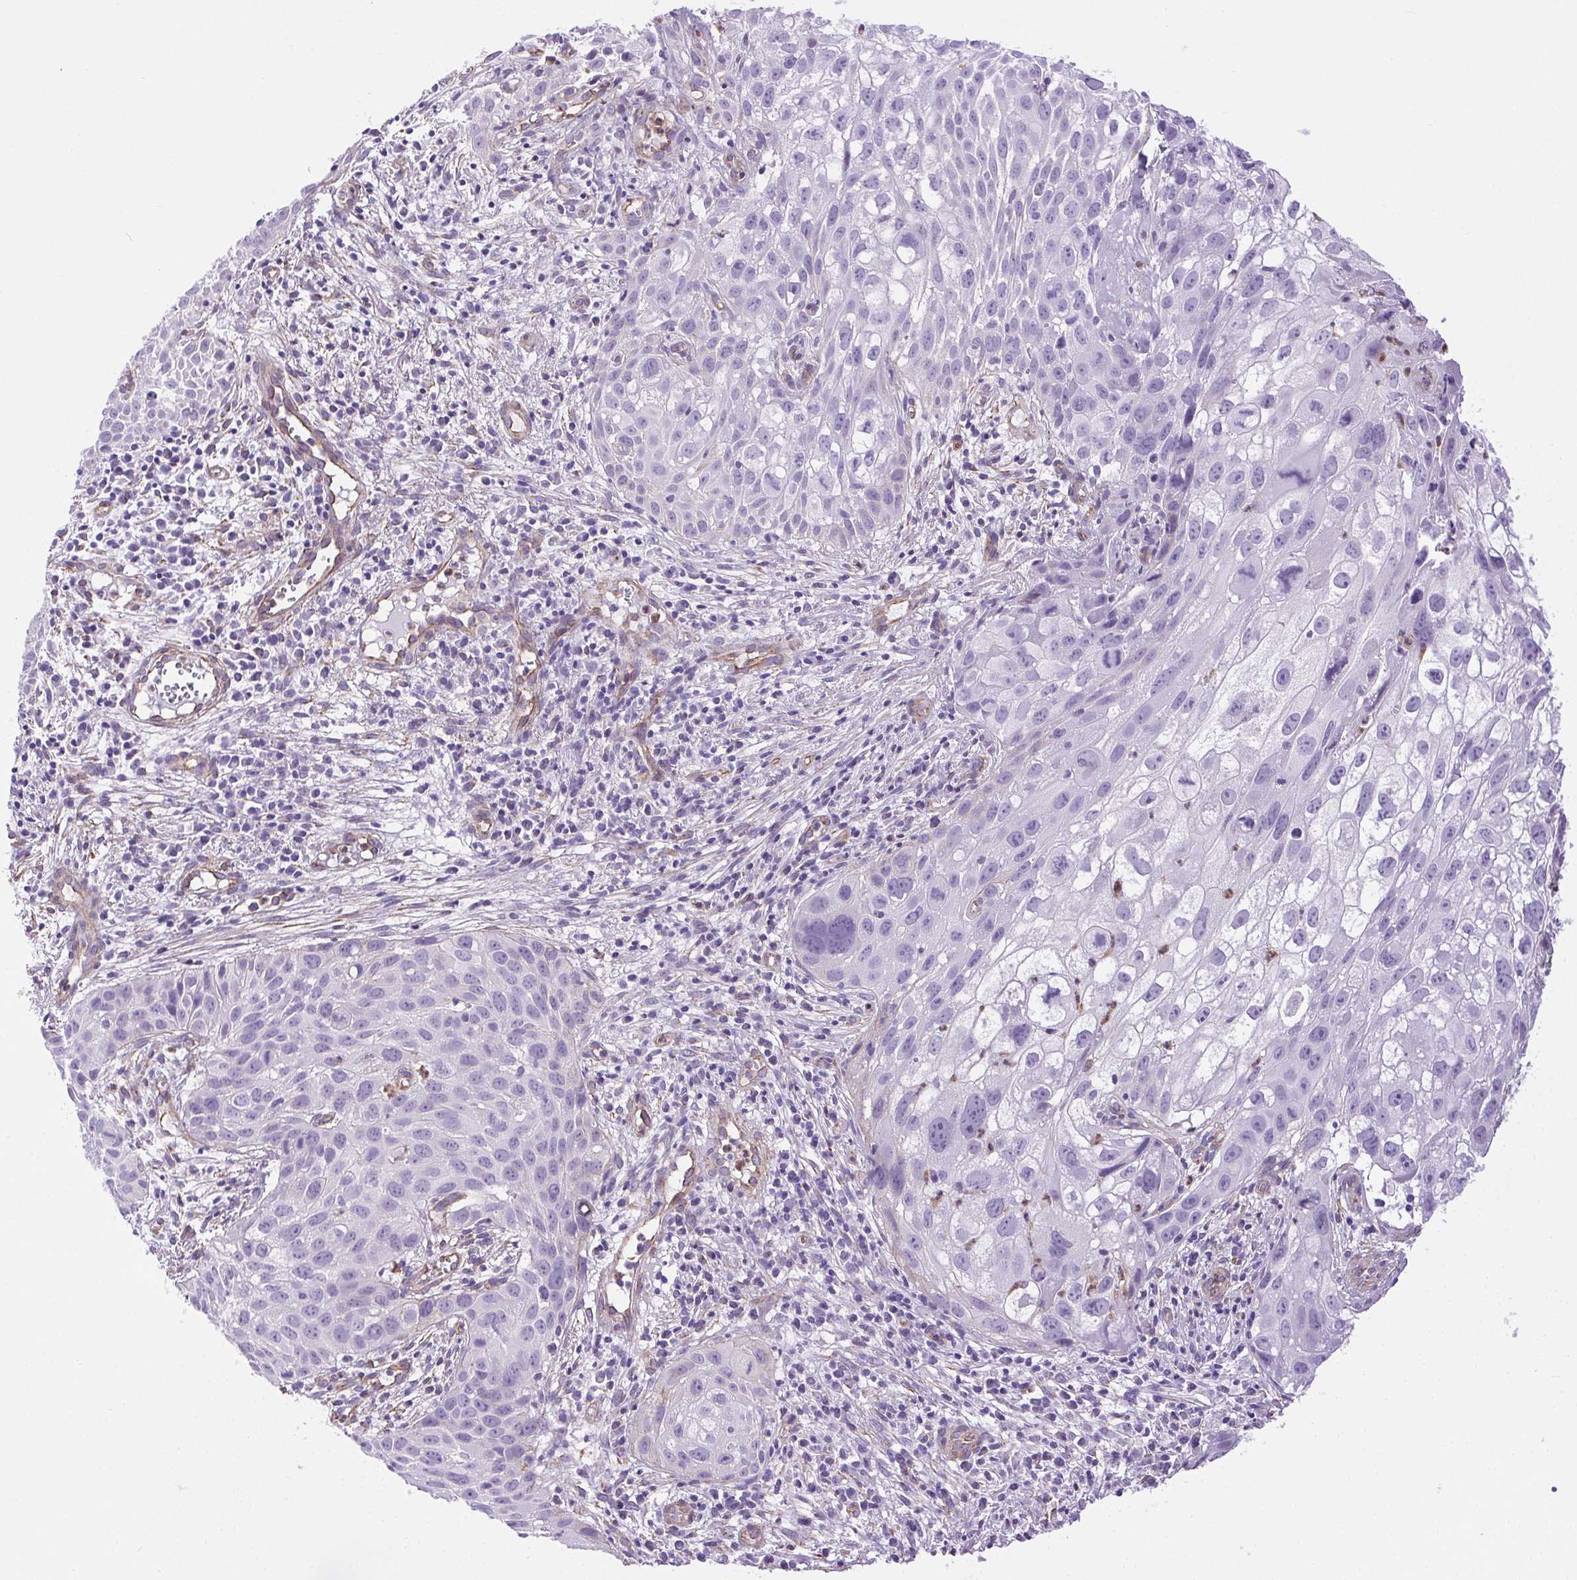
{"staining": {"intensity": "negative", "quantity": "none", "location": "none"}, "tissue": "cervical cancer", "cell_type": "Tumor cells", "image_type": "cancer", "snomed": [{"axis": "morphology", "description": "Squamous cell carcinoma, NOS"}, {"axis": "topography", "description": "Cervix"}], "caption": "The IHC histopathology image has no significant expression in tumor cells of cervical squamous cell carcinoma tissue.", "gene": "SHCBP1L", "patient": {"sex": "female", "age": 53}}